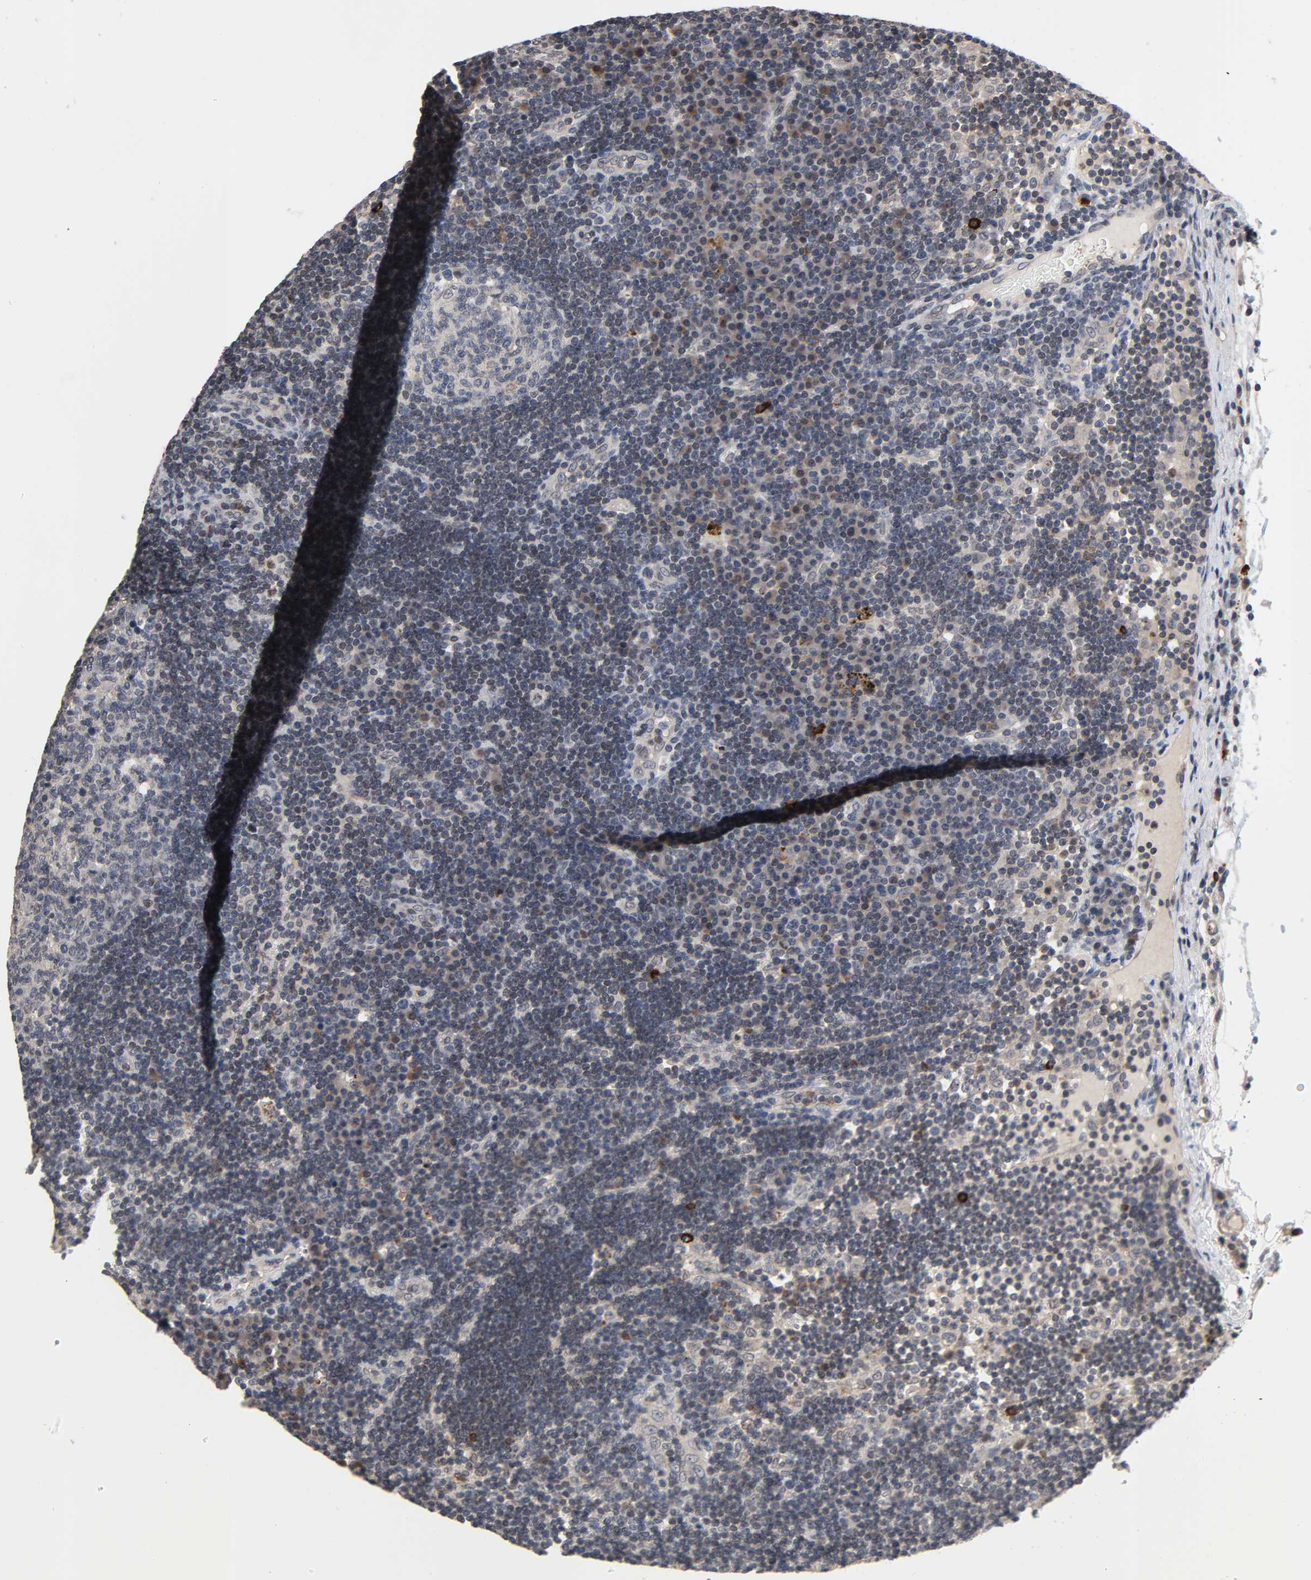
{"staining": {"intensity": "negative", "quantity": "none", "location": "none"}, "tissue": "lymph node", "cell_type": "Germinal center cells", "image_type": "normal", "snomed": [{"axis": "morphology", "description": "Normal tissue, NOS"}, {"axis": "morphology", "description": "Squamous cell carcinoma, metastatic, NOS"}, {"axis": "topography", "description": "Lymph node"}], "caption": "Germinal center cells show no significant staining in benign lymph node. (Brightfield microscopy of DAB immunohistochemistry at high magnification).", "gene": "CCDC175", "patient": {"sex": "female", "age": 53}}